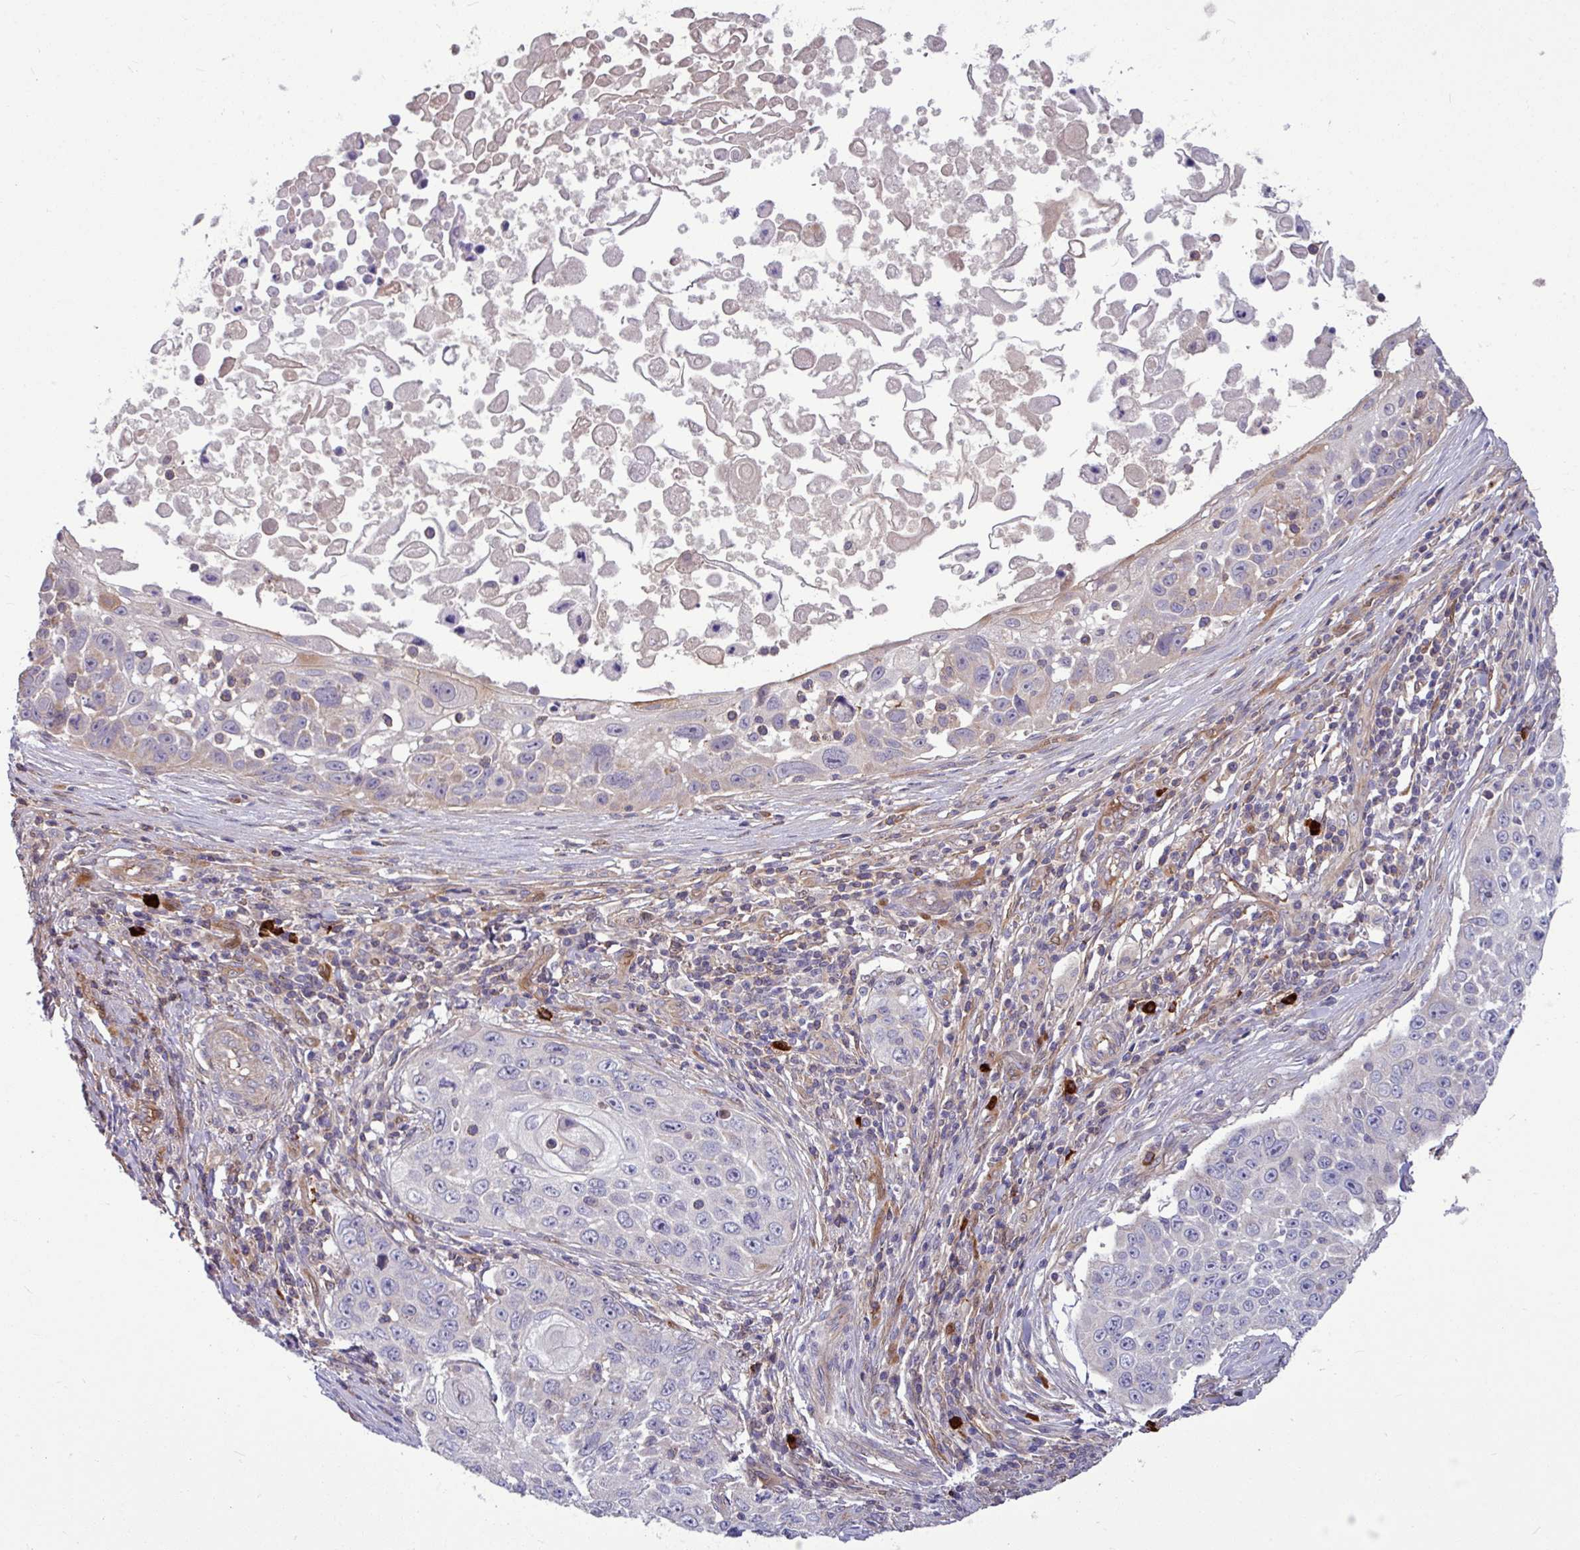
{"staining": {"intensity": "negative", "quantity": "none", "location": "none"}, "tissue": "skin cancer", "cell_type": "Tumor cells", "image_type": "cancer", "snomed": [{"axis": "morphology", "description": "Squamous cell carcinoma, NOS"}, {"axis": "topography", "description": "Skin"}], "caption": "Skin squamous cell carcinoma was stained to show a protein in brown. There is no significant positivity in tumor cells.", "gene": "B4GALNT4", "patient": {"sex": "male", "age": 24}}